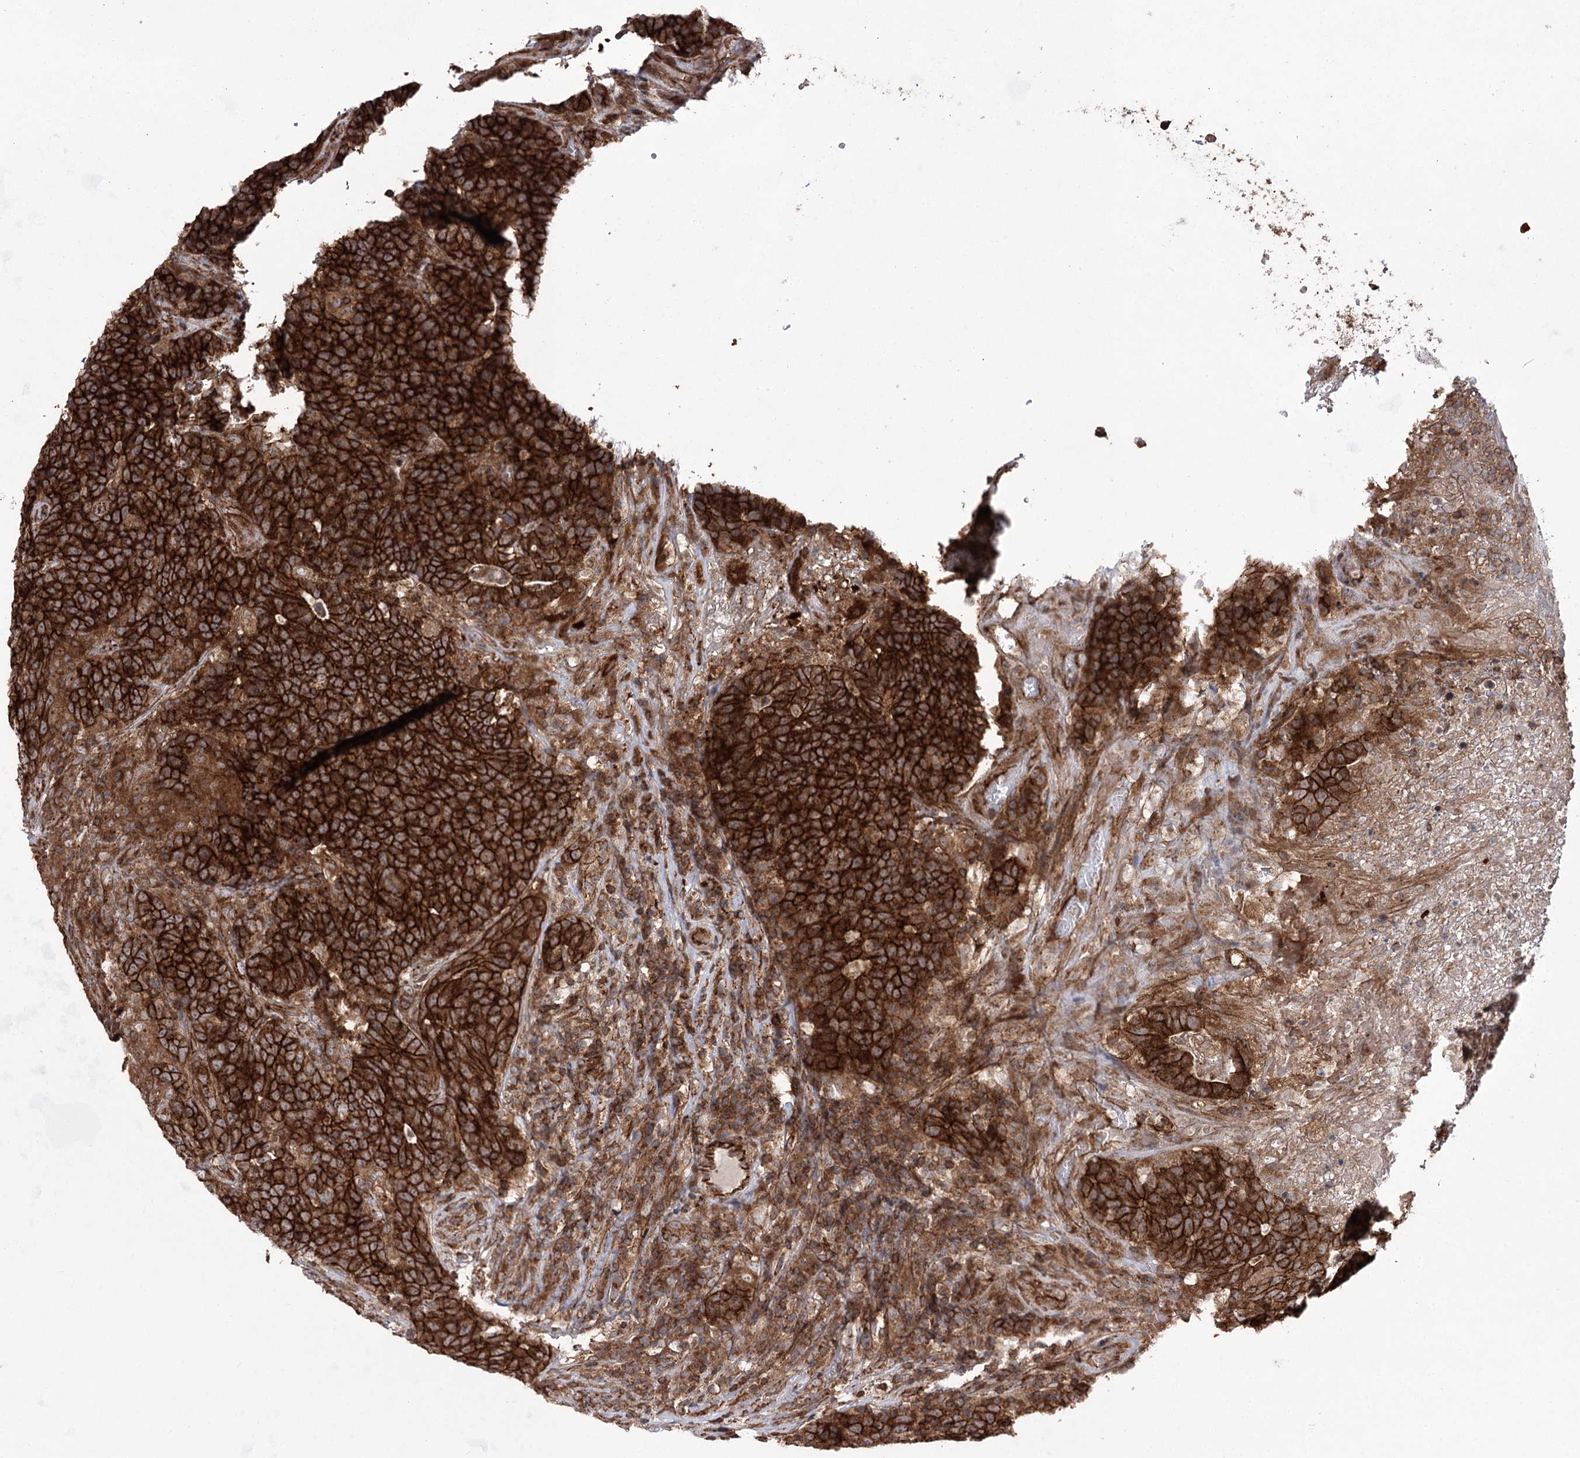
{"staining": {"intensity": "strong", "quantity": ">75%", "location": "cytoplasmic/membranous"}, "tissue": "colorectal cancer", "cell_type": "Tumor cells", "image_type": "cancer", "snomed": [{"axis": "morphology", "description": "Adenocarcinoma, NOS"}, {"axis": "topography", "description": "Colon"}], "caption": "Immunohistochemistry (IHC) staining of colorectal adenocarcinoma, which exhibits high levels of strong cytoplasmic/membranous positivity in approximately >75% of tumor cells indicating strong cytoplasmic/membranous protein staining. The staining was performed using DAB (brown) for protein detection and nuclei were counterstained in hematoxylin (blue).", "gene": "DHX29", "patient": {"sex": "female", "age": 75}}